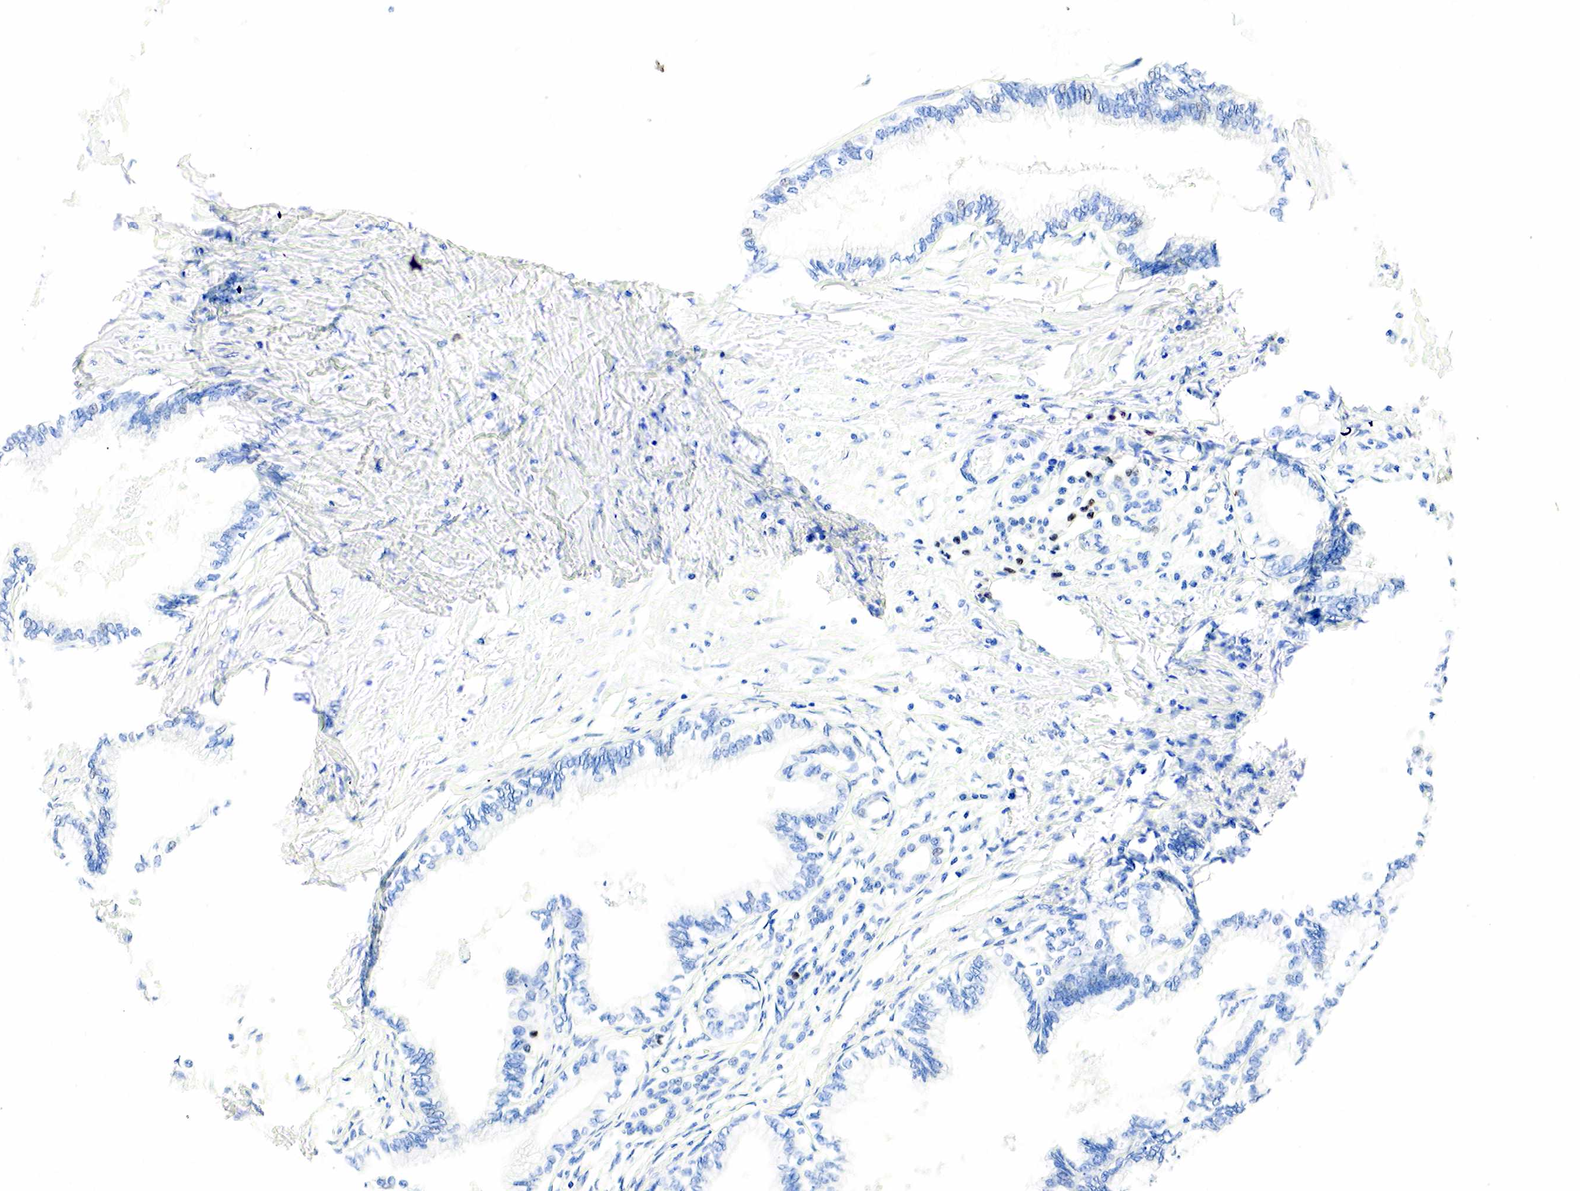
{"staining": {"intensity": "negative", "quantity": "none", "location": "none"}, "tissue": "pancreatic cancer", "cell_type": "Tumor cells", "image_type": "cancer", "snomed": [{"axis": "morphology", "description": "Adenocarcinoma, NOS"}, {"axis": "topography", "description": "Pancreas"}], "caption": "Photomicrograph shows no protein positivity in tumor cells of pancreatic adenocarcinoma tissue.", "gene": "PGR", "patient": {"sex": "female", "age": 64}}